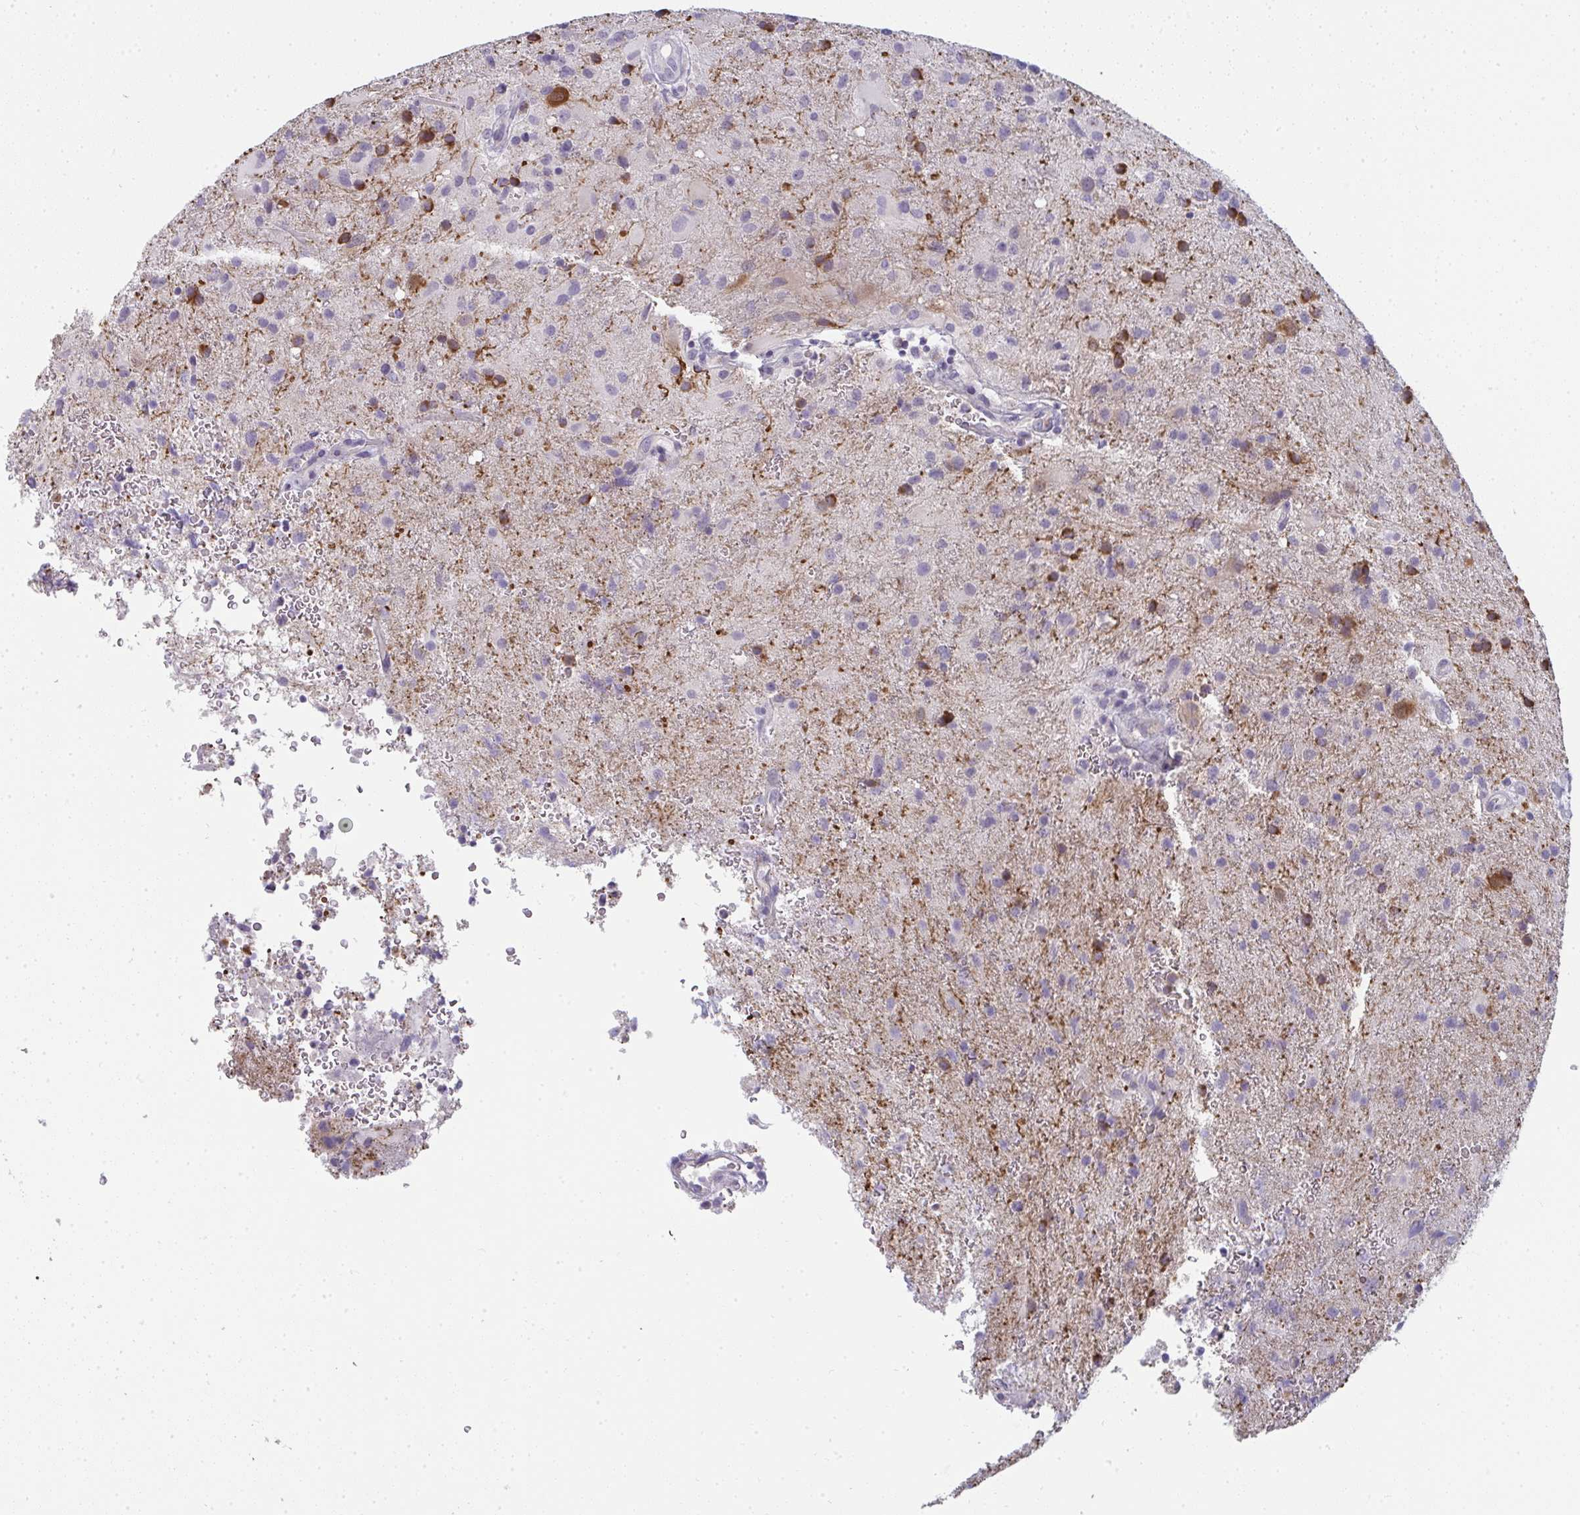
{"staining": {"intensity": "negative", "quantity": "none", "location": "none"}, "tissue": "glioma", "cell_type": "Tumor cells", "image_type": "cancer", "snomed": [{"axis": "morphology", "description": "Glioma, malignant, High grade"}, {"axis": "topography", "description": "Brain"}], "caption": "High power microscopy histopathology image of an immunohistochemistry micrograph of glioma, revealing no significant staining in tumor cells.", "gene": "SHB", "patient": {"sex": "male", "age": 53}}